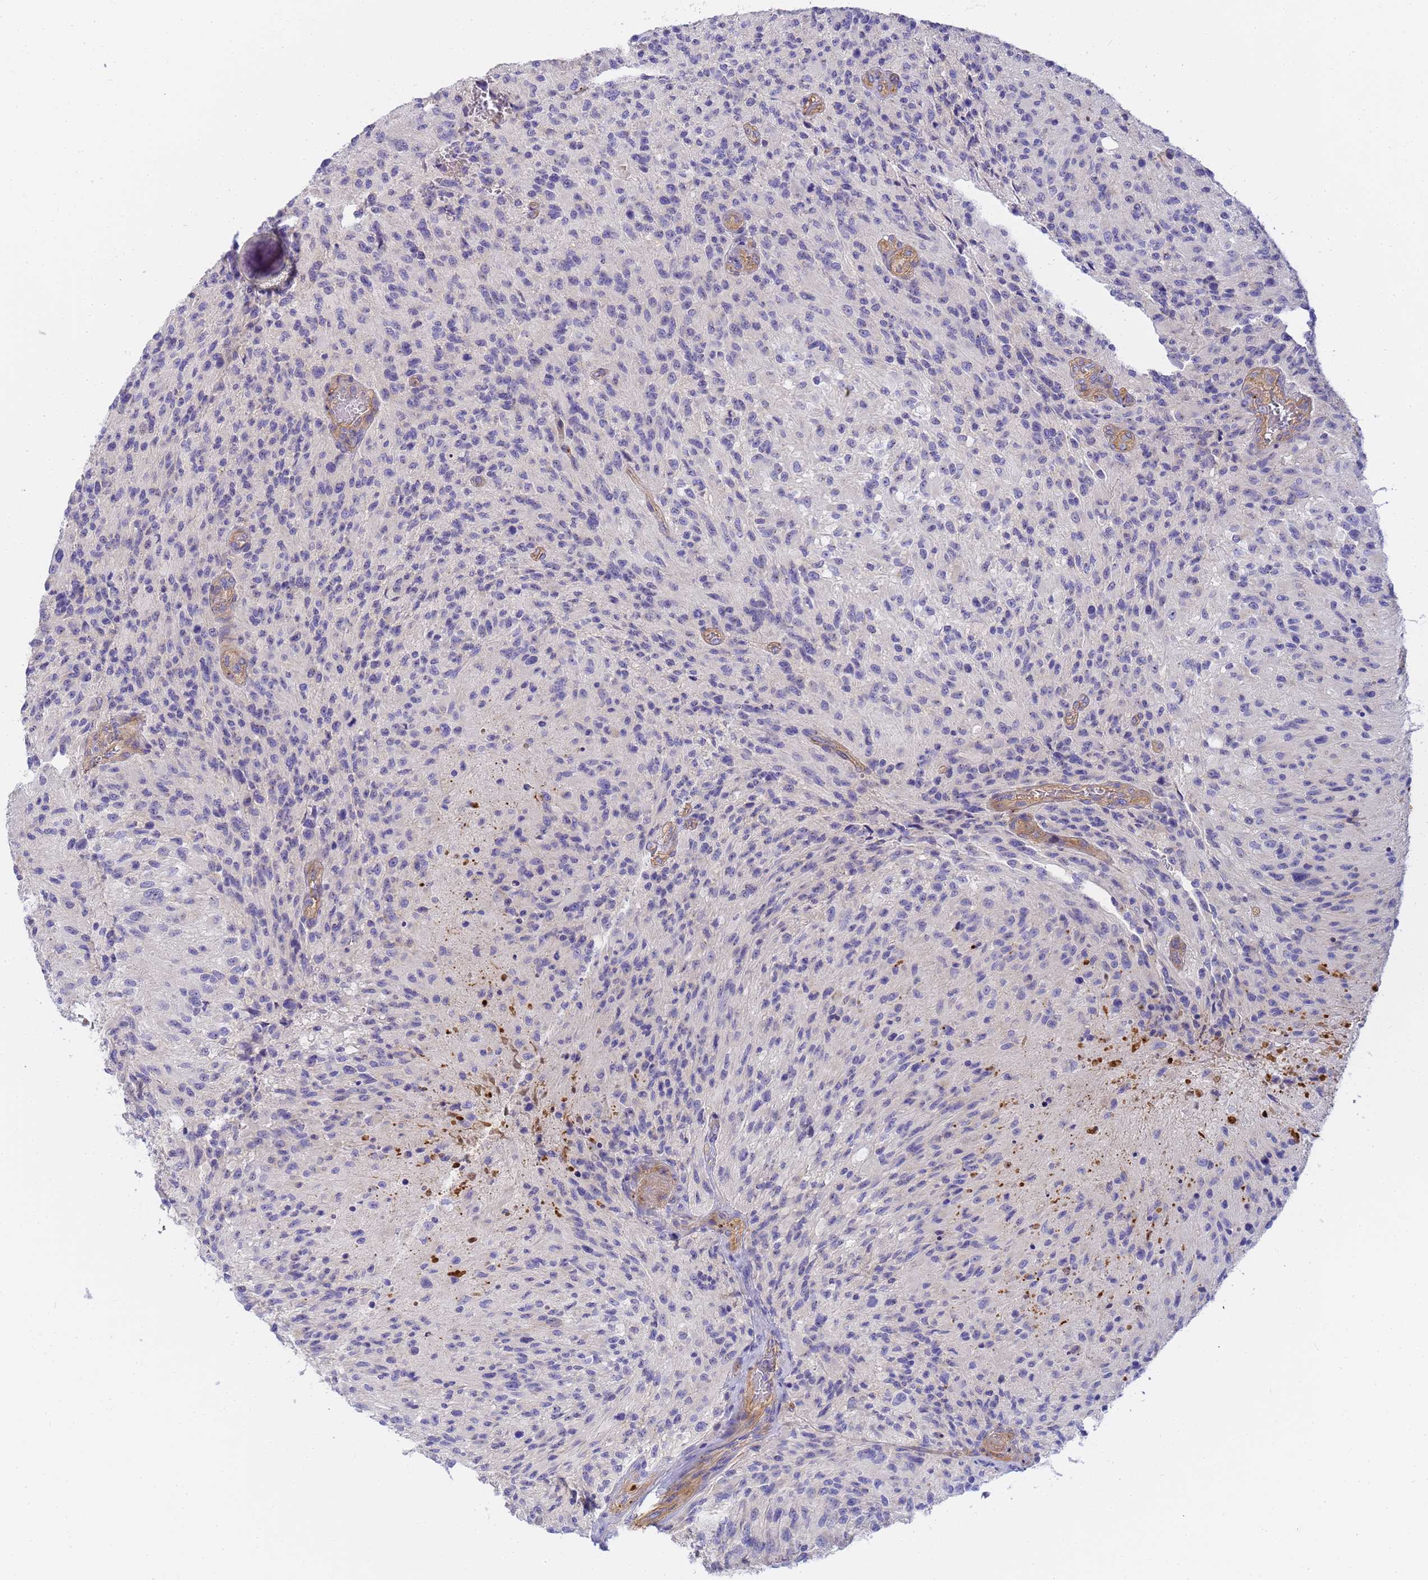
{"staining": {"intensity": "negative", "quantity": "none", "location": "none"}, "tissue": "glioma", "cell_type": "Tumor cells", "image_type": "cancer", "snomed": [{"axis": "morphology", "description": "Normal tissue, NOS"}, {"axis": "morphology", "description": "Glioma, malignant, High grade"}, {"axis": "topography", "description": "Cerebral cortex"}], "caption": "Protein analysis of glioma displays no significant staining in tumor cells. Brightfield microscopy of immunohistochemistry stained with DAB (brown) and hematoxylin (blue), captured at high magnification.", "gene": "MYL12A", "patient": {"sex": "male", "age": 56}}